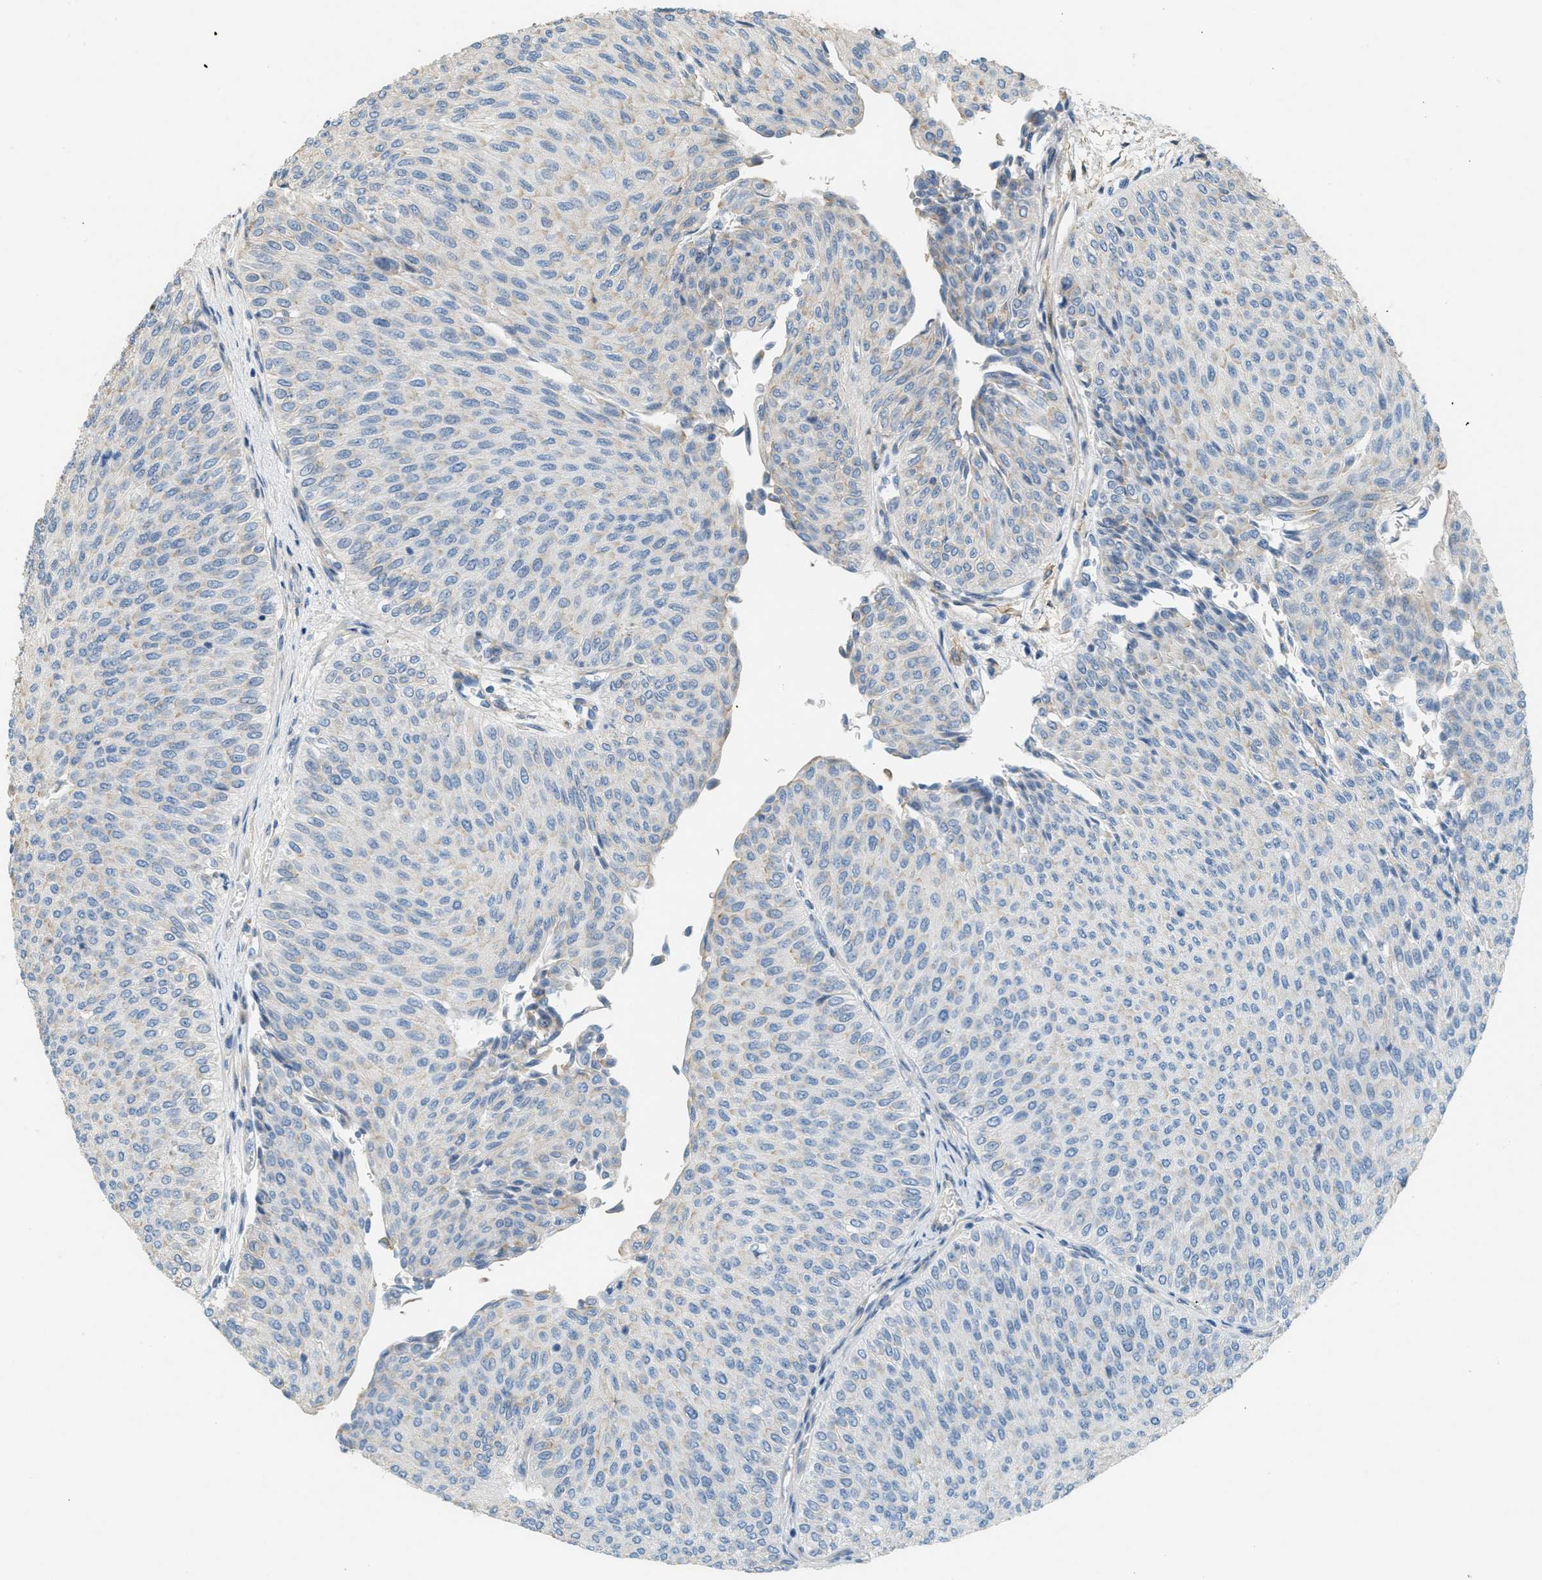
{"staining": {"intensity": "negative", "quantity": "none", "location": "none"}, "tissue": "urothelial cancer", "cell_type": "Tumor cells", "image_type": "cancer", "snomed": [{"axis": "morphology", "description": "Urothelial carcinoma, Low grade"}, {"axis": "topography", "description": "Urinary bladder"}], "caption": "Immunohistochemical staining of low-grade urothelial carcinoma demonstrates no significant positivity in tumor cells.", "gene": "ADCY5", "patient": {"sex": "male", "age": 78}}